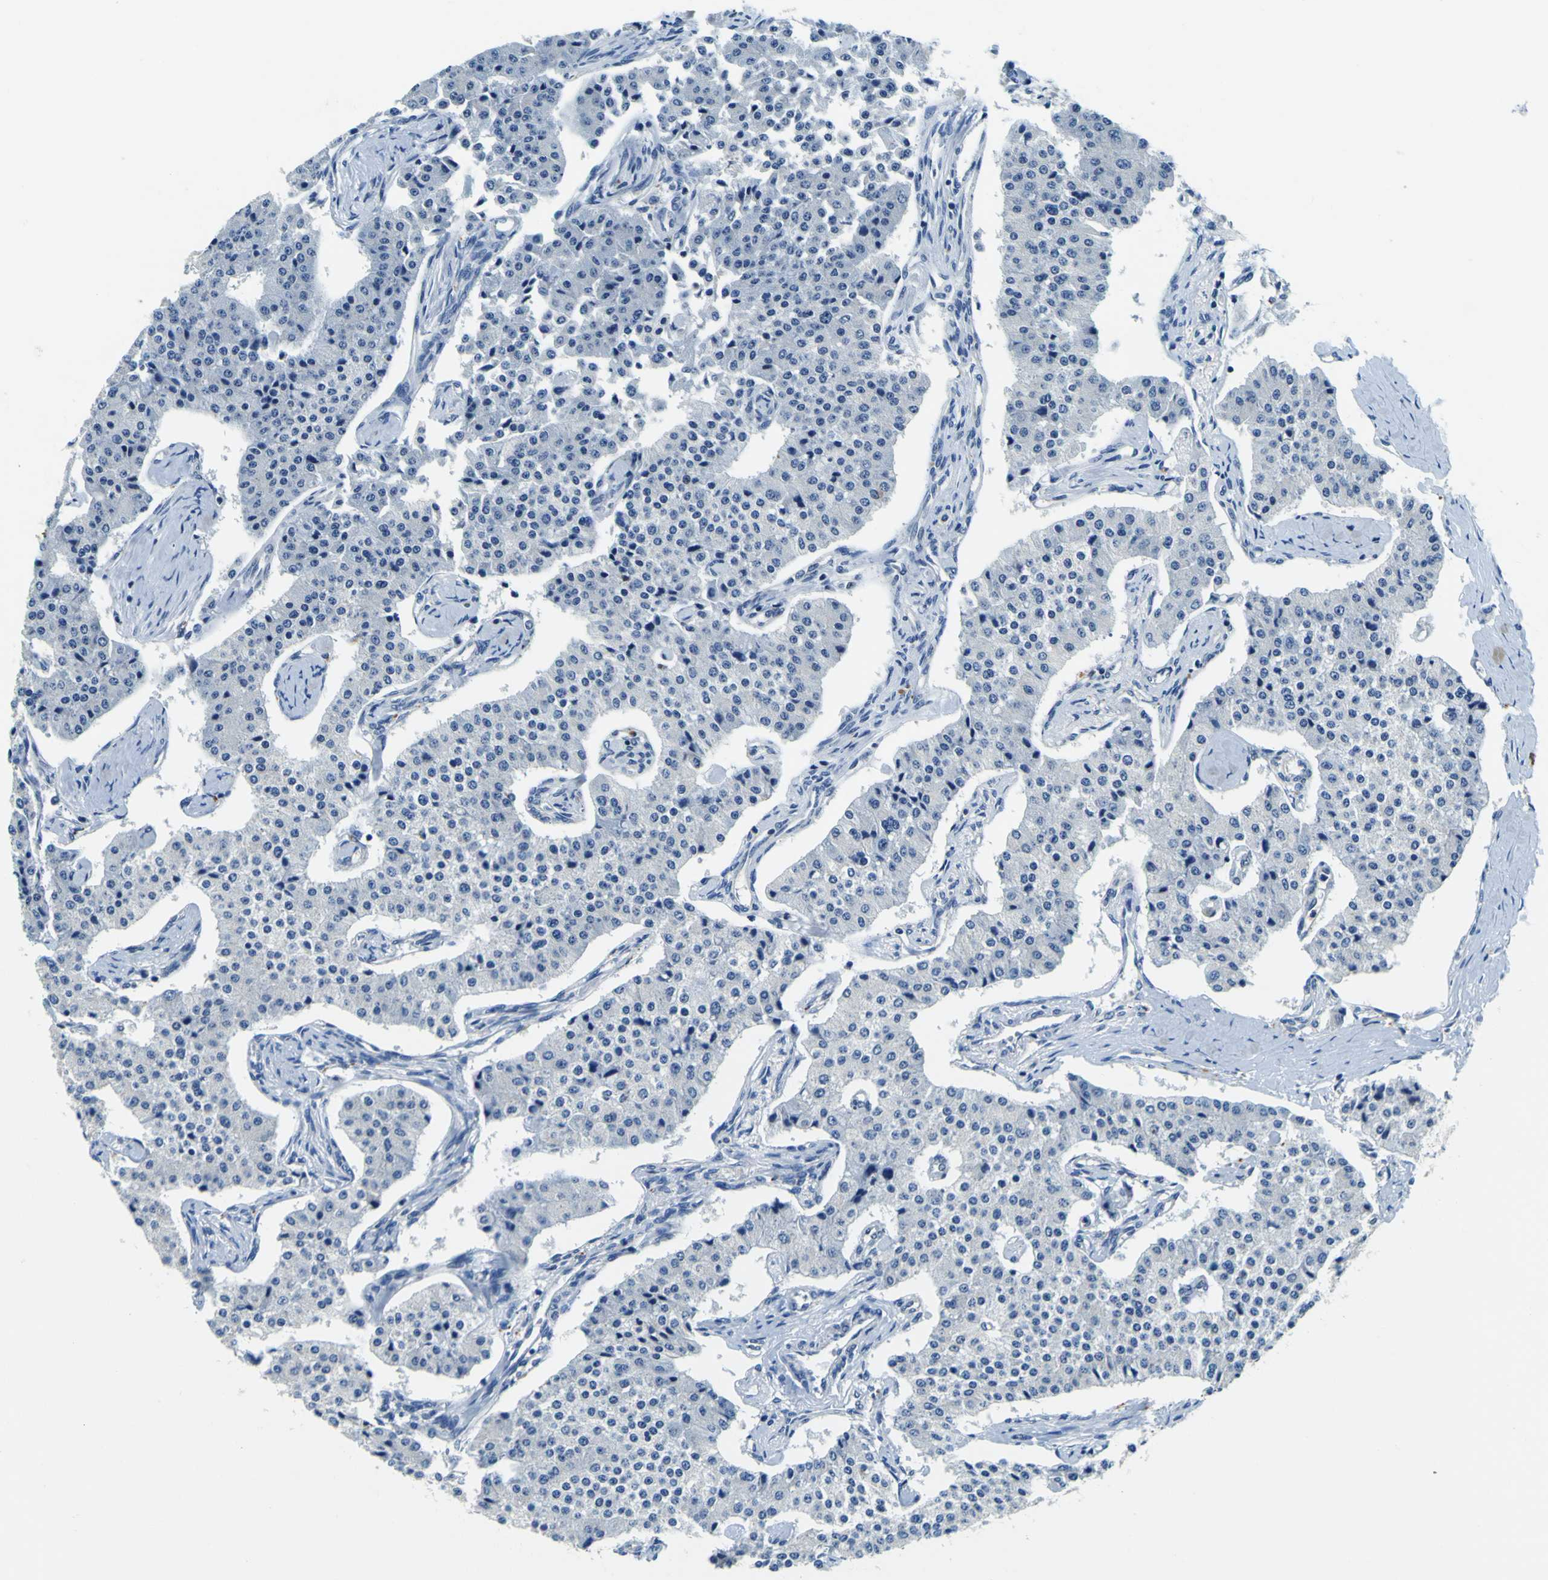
{"staining": {"intensity": "negative", "quantity": "none", "location": "none"}, "tissue": "carcinoid", "cell_type": "Tumor cells", "image_type": "cancer", "snomed": [{"axis": "morphology", "description": "Carcinoid, malignant, NOS"}, {"axis": "topography", "description": "Colon"}], "caption": "A histopathology image of human malignant carcinoid is negative for staining in tumor cells. (DAB immunohistochemistry, high magnification).", "gene": "TNIK", "patient": {"sex": "female", "age": 52}}